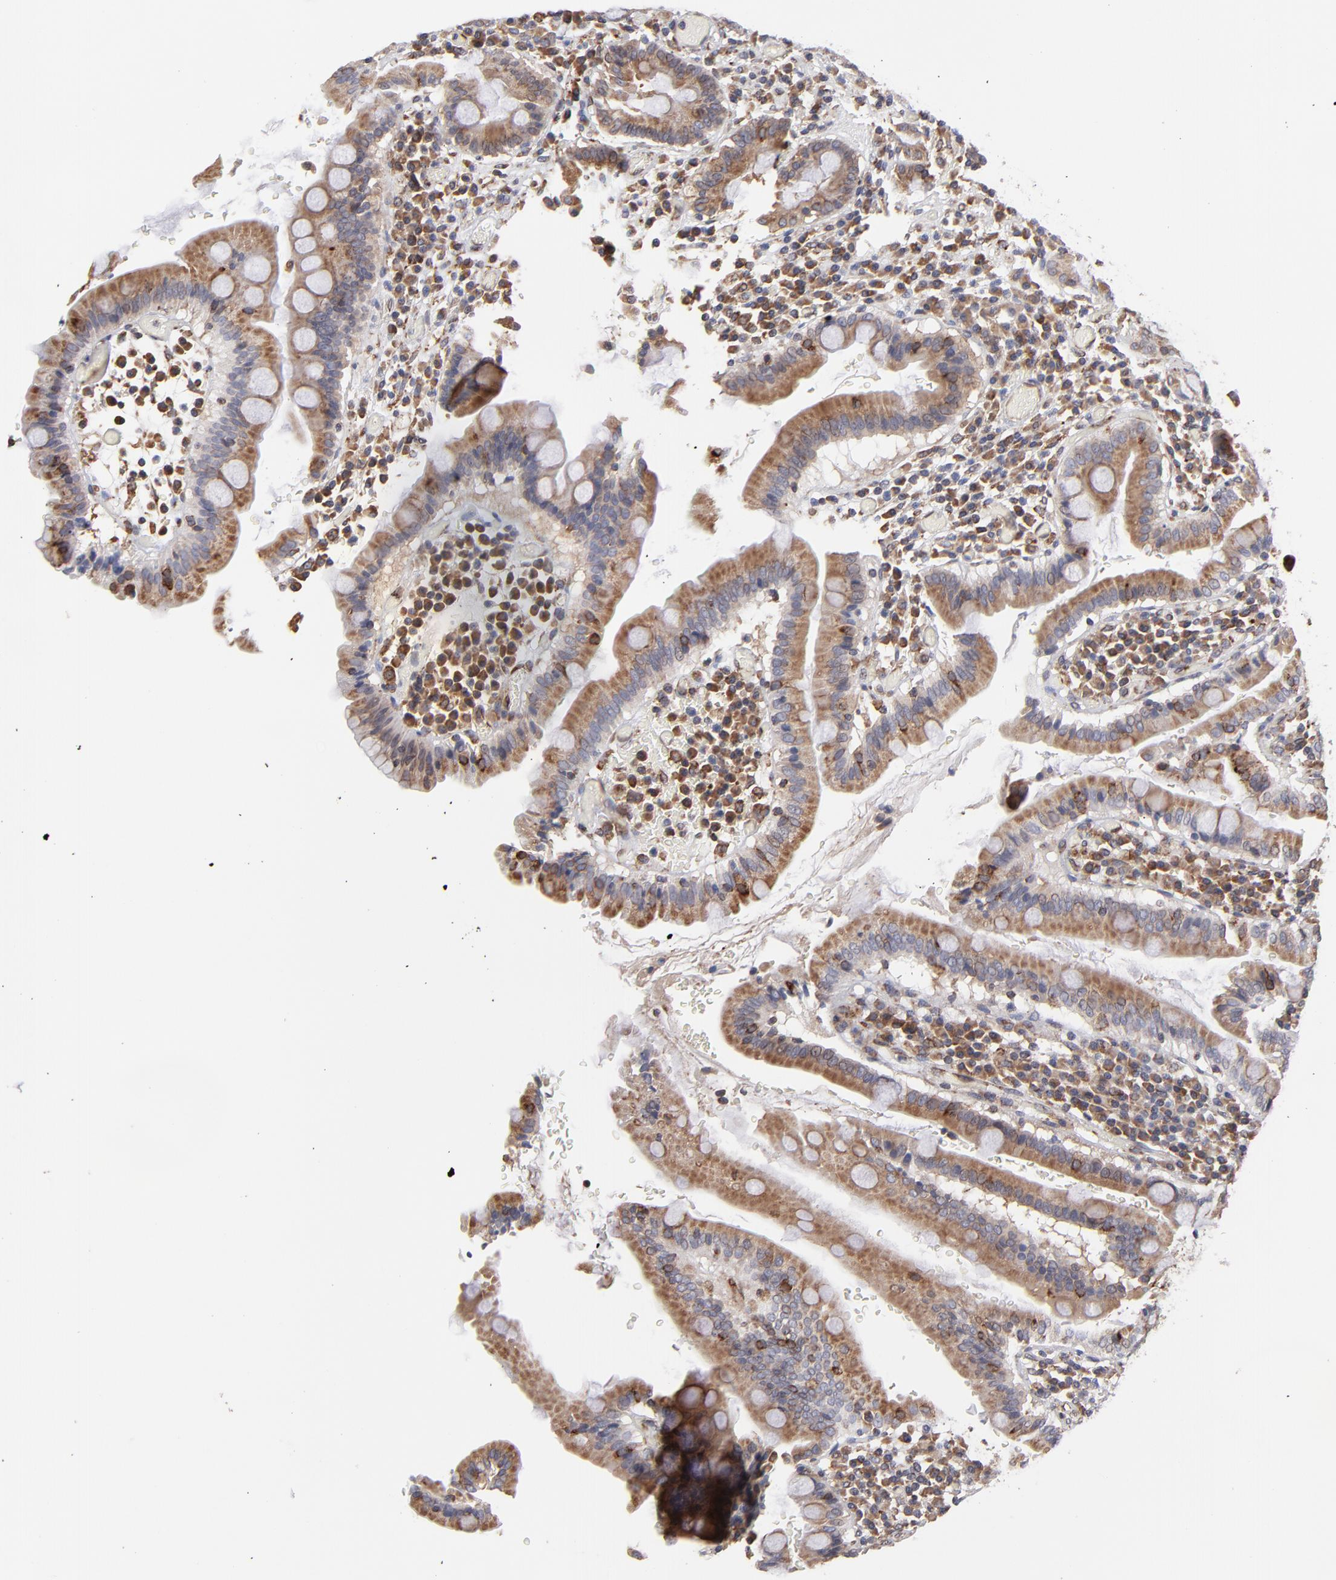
{"staining": {"intensity": "moderate", "quantity": ">75%", "location": "cytoplasmic/membranous"}, "tissue": "duodenum", "cell_type": "Glandular cells", "image_type": "normal", "snomed": [{"axis": "morphology", "description": "Normal tissue, NOS"}, {"axis": "topography", "description": "Stomach, lower"}, {"axis": "topography", "description": "Duodenum"}], "caption": "Glandular cells display moderate cytoplasmic/membranous expression in approximately >75% of cells in normal duodenum.", "gene": "KTN1", "patient": {"sex": "male", "age": 84}}